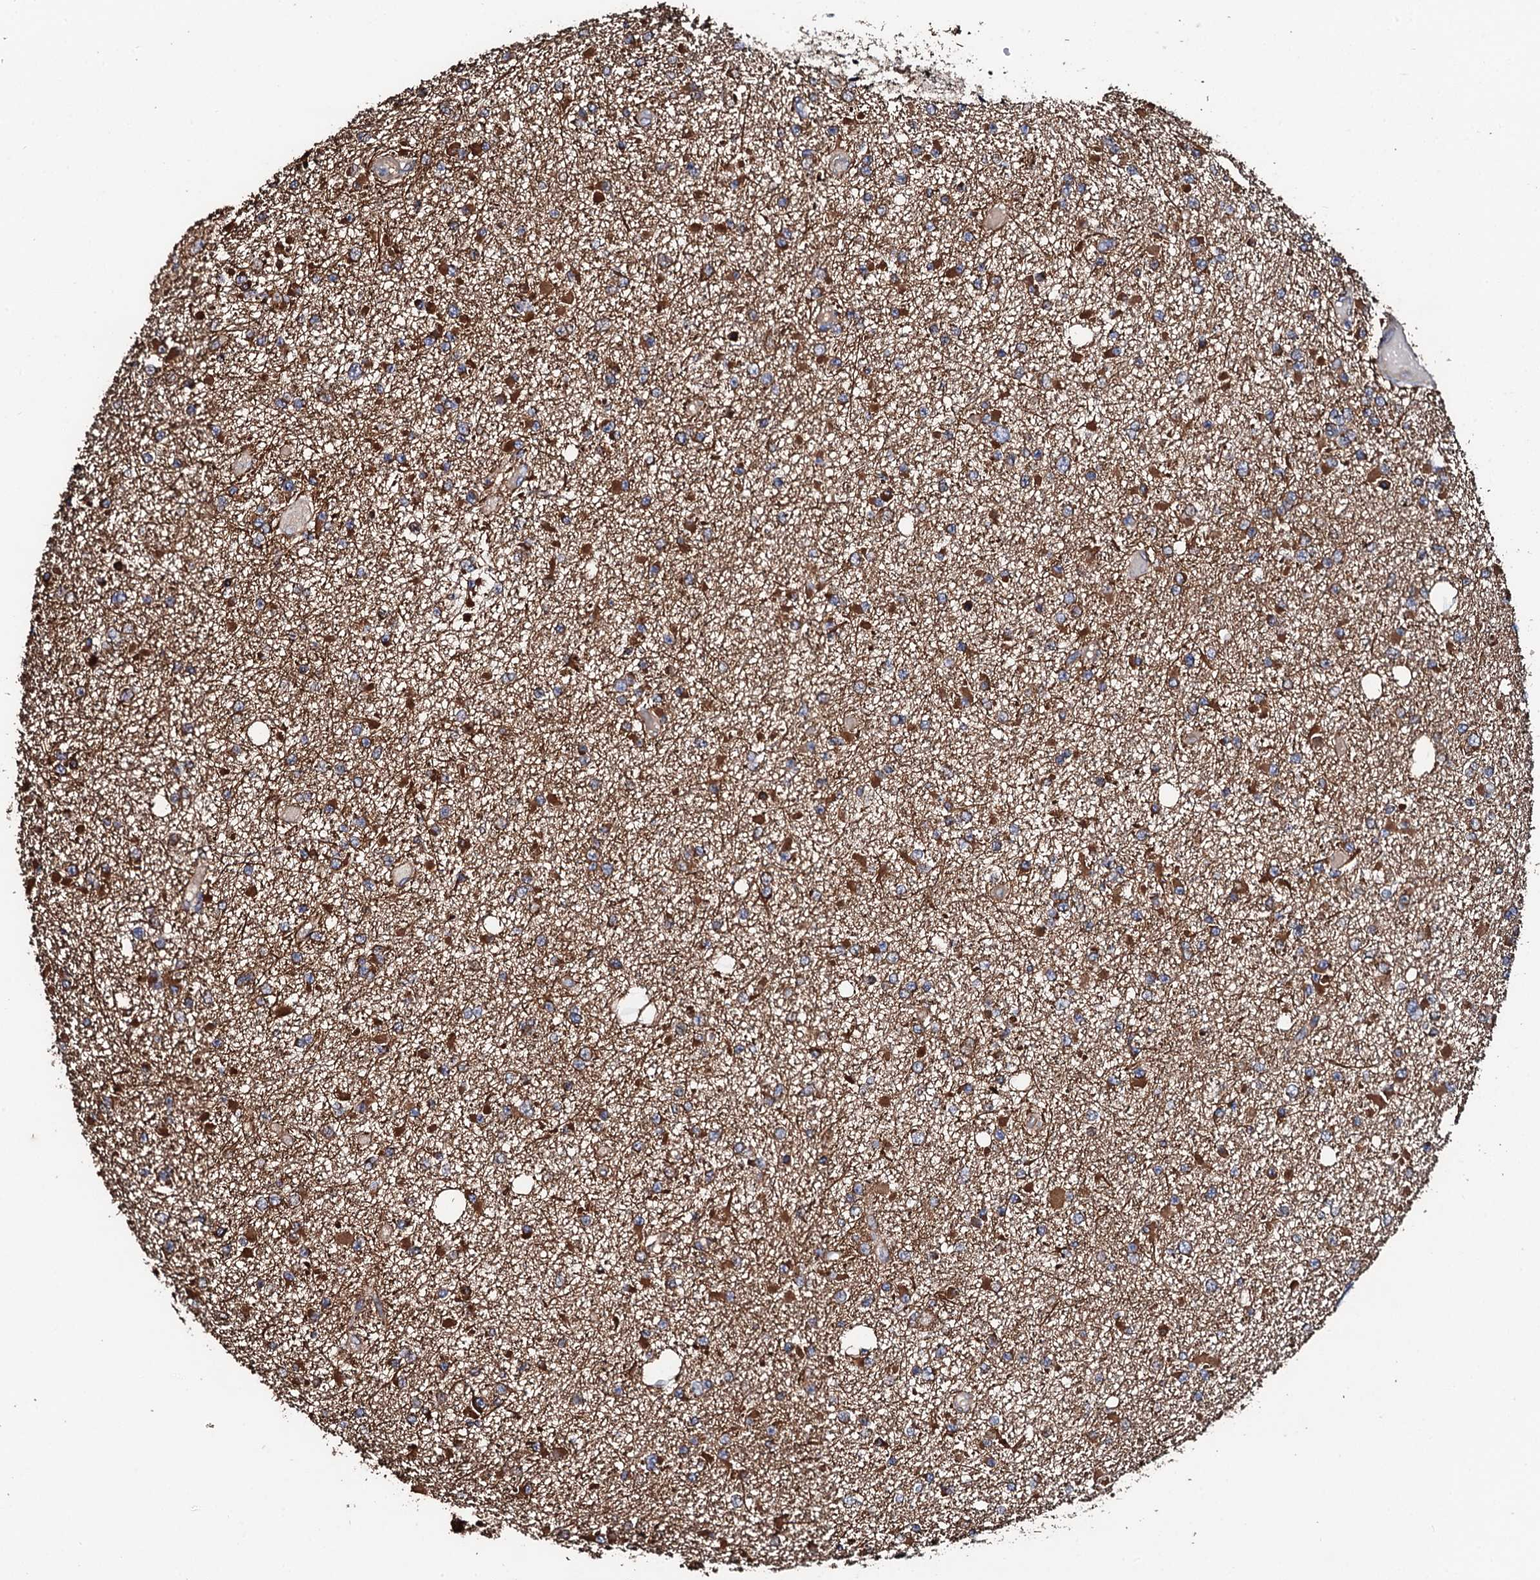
{"staining": {"intensity": "moderate", "quantity": ">75%", "location": "cytoplasmic/membranous"}, "tissue": "glioma", "cell_type": "Tumor cells", "image_type": "cancer", "snomed": [{"axis": "morphology", "description": "Glioma, malignant, Low grade"}, {"axis": "topography", "description": "Brain"}], "caption": "Immunohistochemistry (IHC) (DAB) staining of human low-grade glioma (malignant) demonstrates moderate cytoplasmic/membranous protein staining in approximately >75% of tumor cells.", "gene": "CKAP5", "patient": {"sex": "female", "age": 22}}